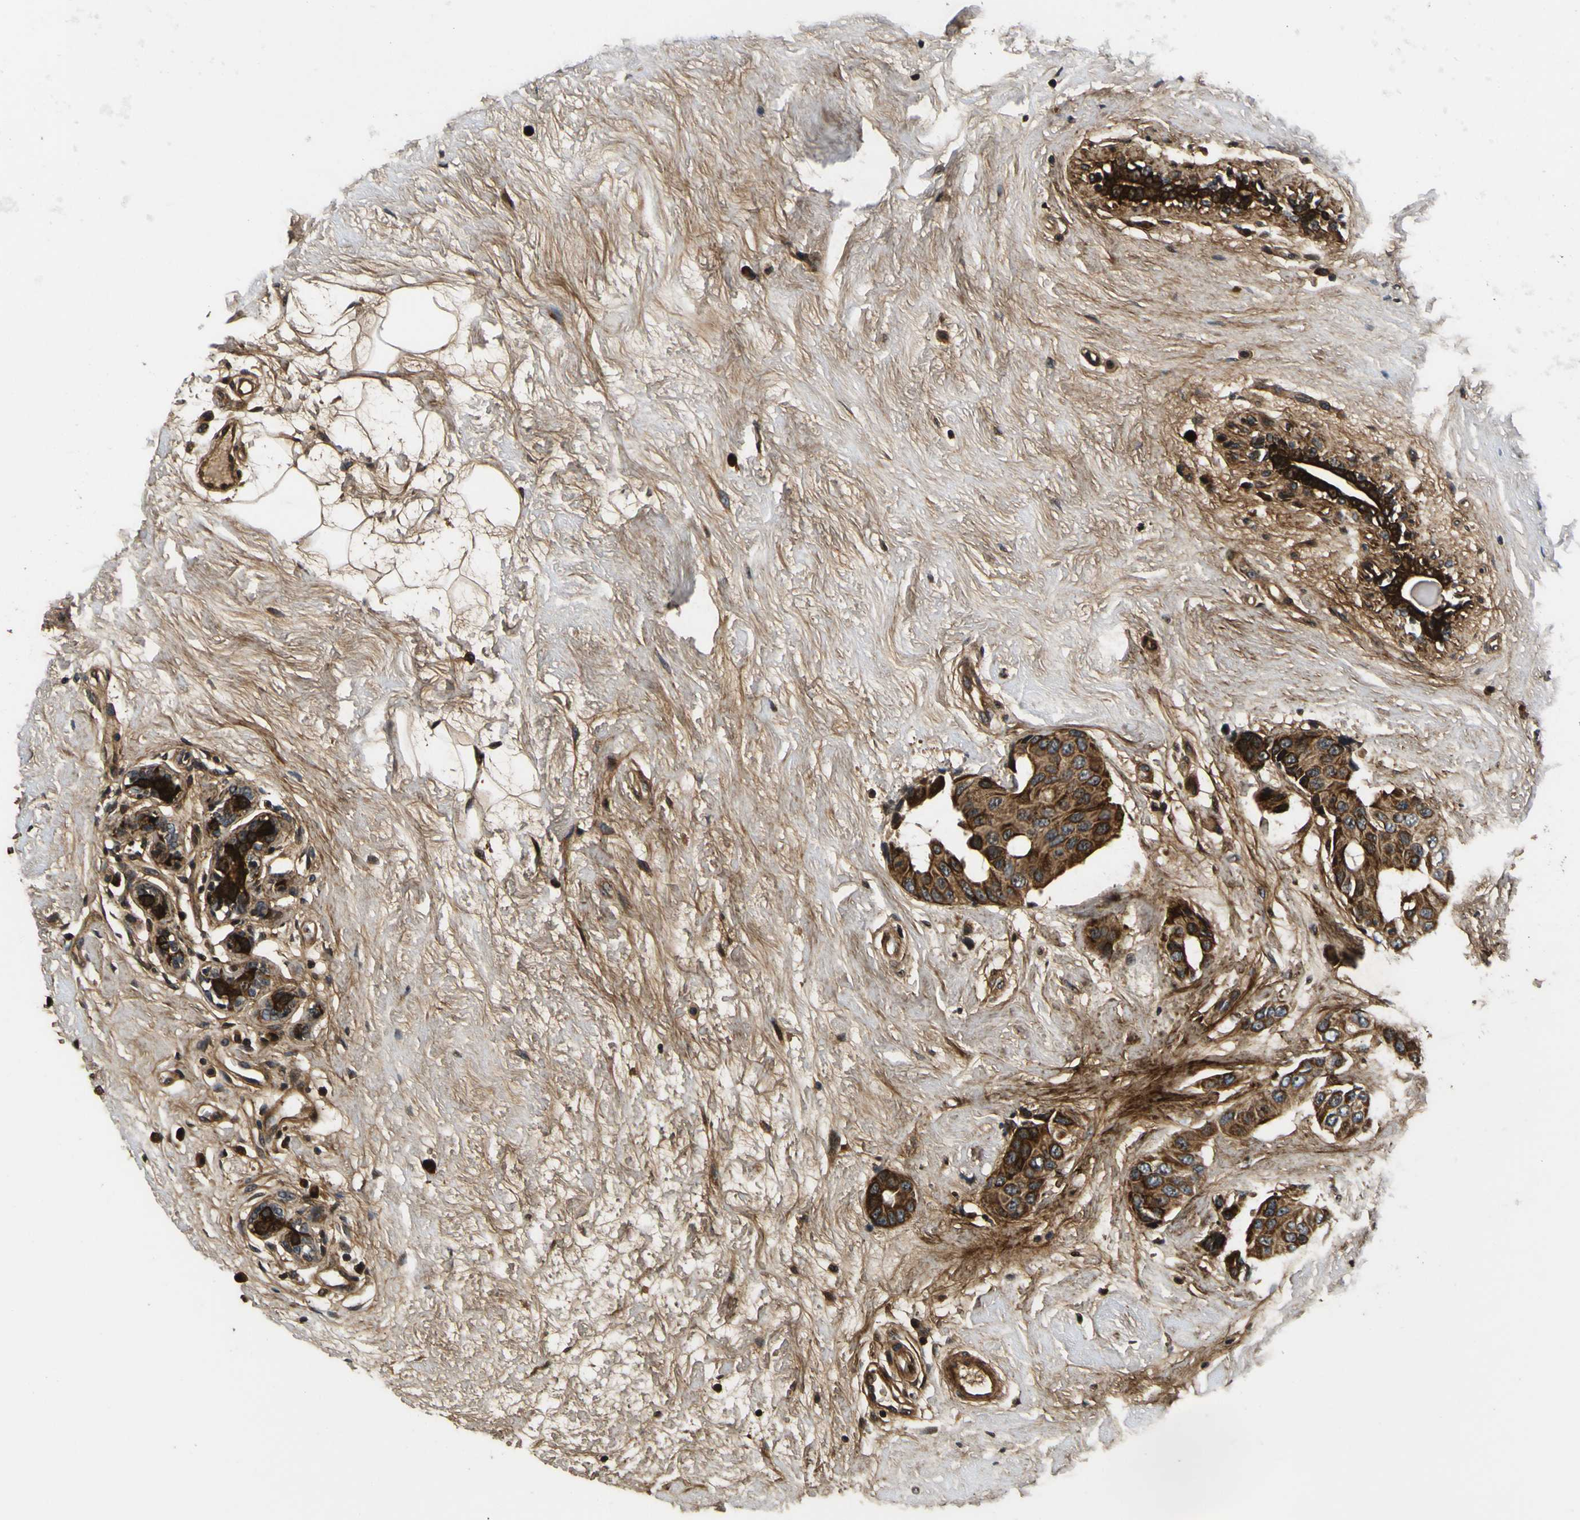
{"staining": {"intensity": "strong", "quantity": ">75%", "location": "cytoplasmic/membranous"}, "tissue": "breast cancer", "cell_type": "Tumor cells", "image_type": "cancer", "snomed": [{"axis": "morphology", "description": "Normal tissue, NOS"}, {"axis": "morphology", "description": "Duct carcinoma"}, {"axis": "topography", "description": "Breast"}], "caption": "Human breast invasive ductal carcinoma stained for a protein (brown) displays strong cytoplasmic/membranous positive expression in about >75% of tumor cells.", "gene": "LRP4", "patient": {"sex": "female", "age": 39}}